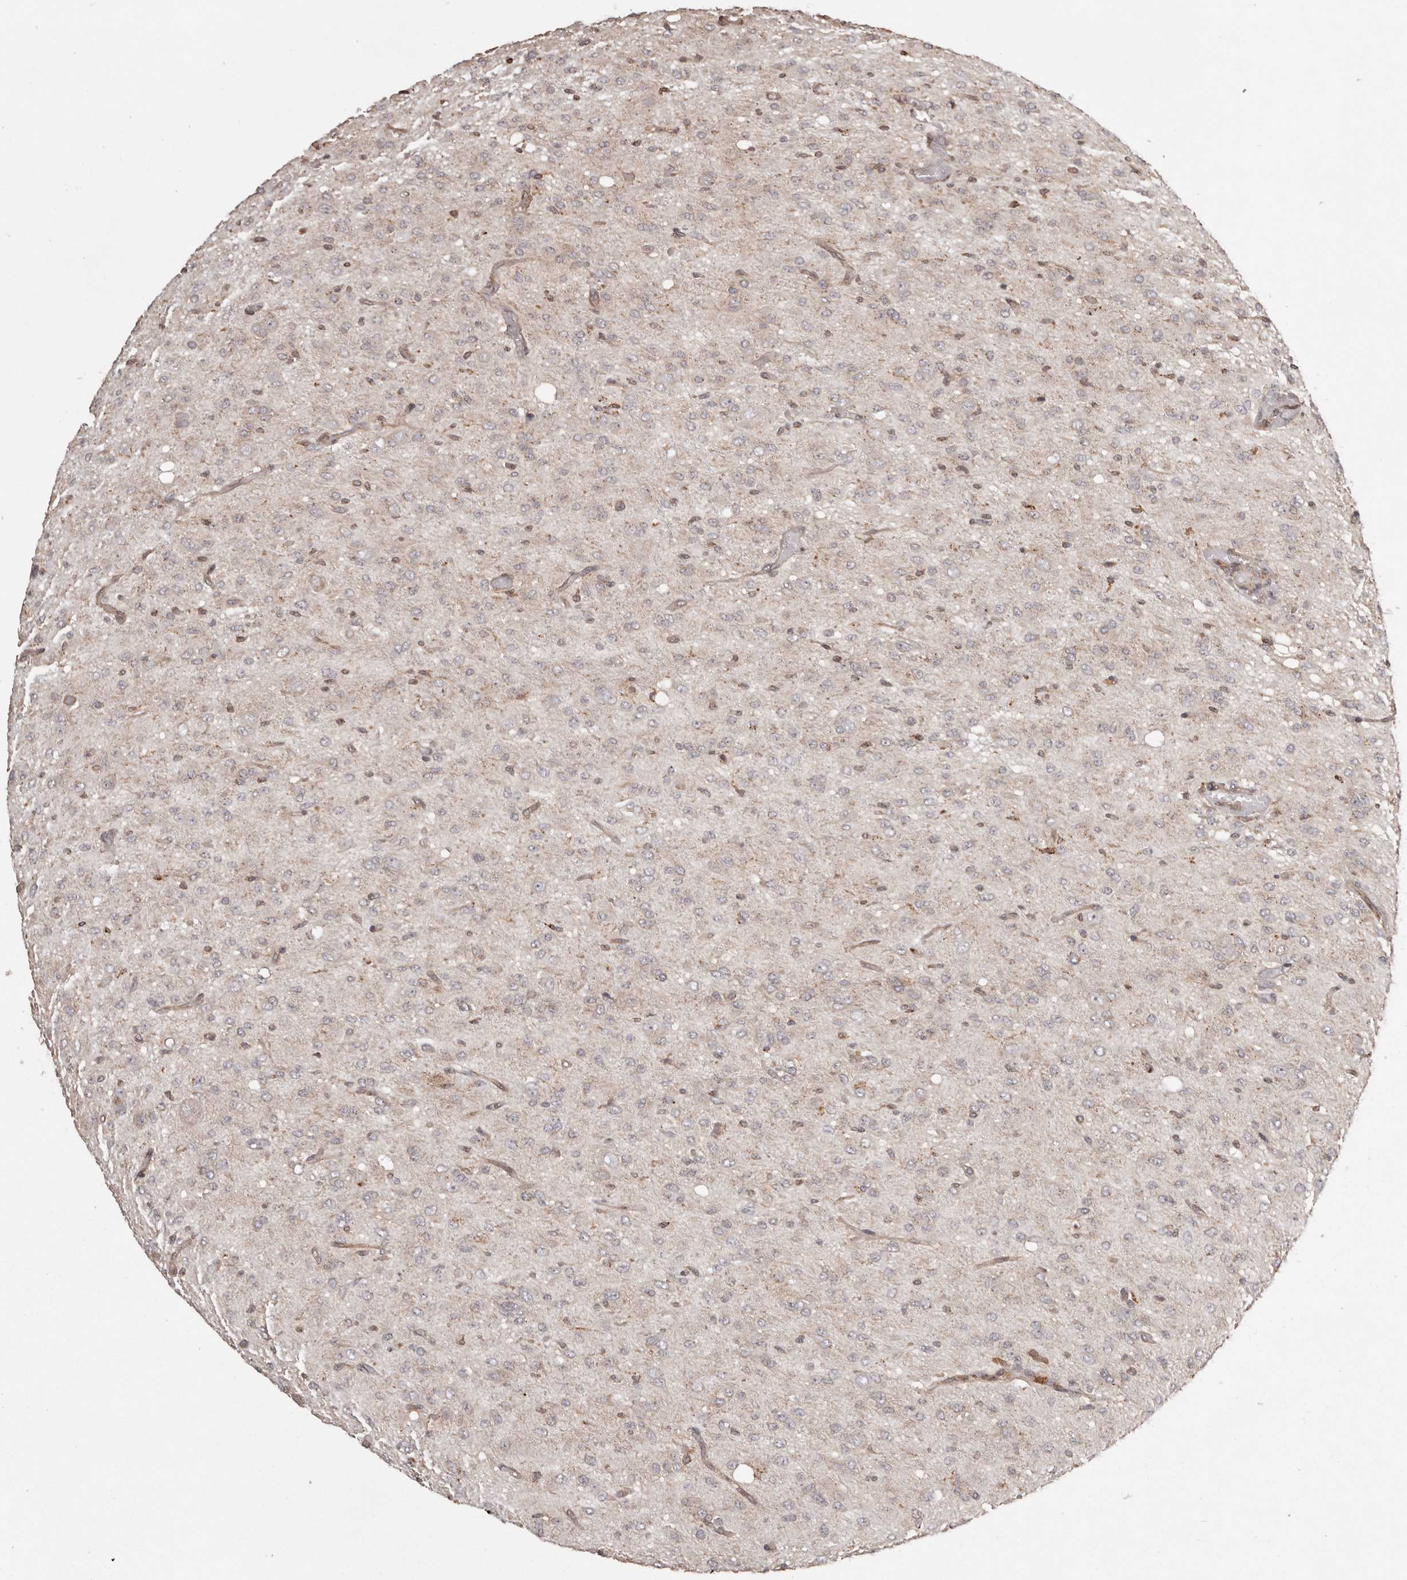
{"staining": {"intensity": "negative", "quantity": "none", "location": "none"}, "tissue": "glioma", "cell_type": "Tumor cells", "image_type": "cancer", "snomed": [{"axis": "morphology", "description": "Glioma, malignant, High grade"}, {"axis": "topography", "description": "Brain"}], "caption": "There is no significant expression in tumor cells of high-grade glioma (malignant).", "gene": "NFKBIA", "patient": {"sex": "female", "age": 59}}